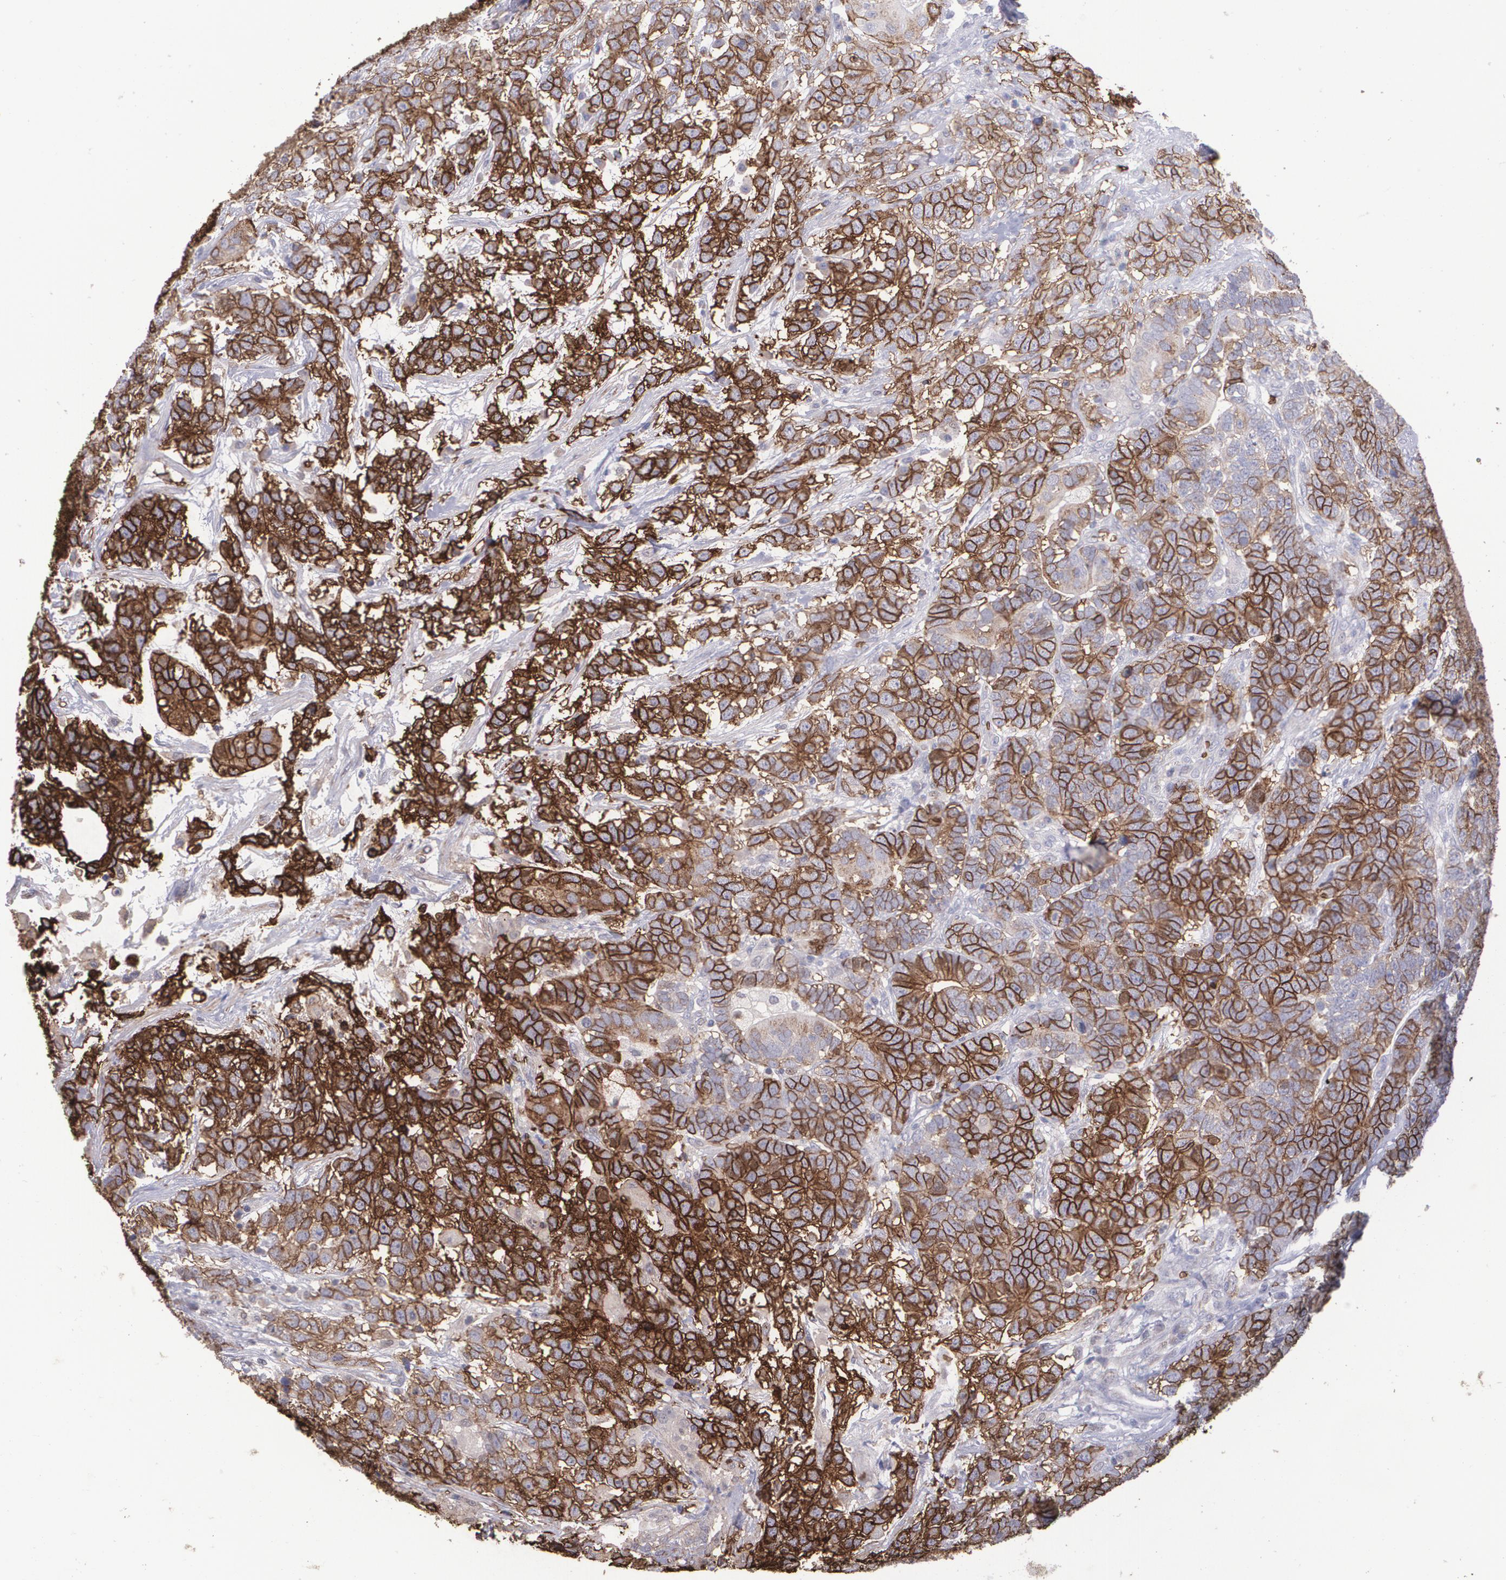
{"staining": {"intensity": "strong", "quantity": ">75%", "location": "cytoplasmic/membranous"}, "tissue": "testis cancer", "cell_type": "Tumor cells", "image_type": "cancer", "snomed": [{"axis": "morphology", "description": "Carcinoma, Embryonal, NOS"}, {"axis": "topography", "description": "Testis"}], "caption": "Immunohistochemistry (IHC) histopathology image of neoplastic tissue: testis cancer (embryonal carcinoma) stained using IHC displays high levels of strong protein expression localized specifically in the cytoplasmic/membranous of tumor cells, appearing as a cytoplasmic/membranous brown color.", "gene": "SLC2A1", "patient": {"sex": "male", "age": 26}}